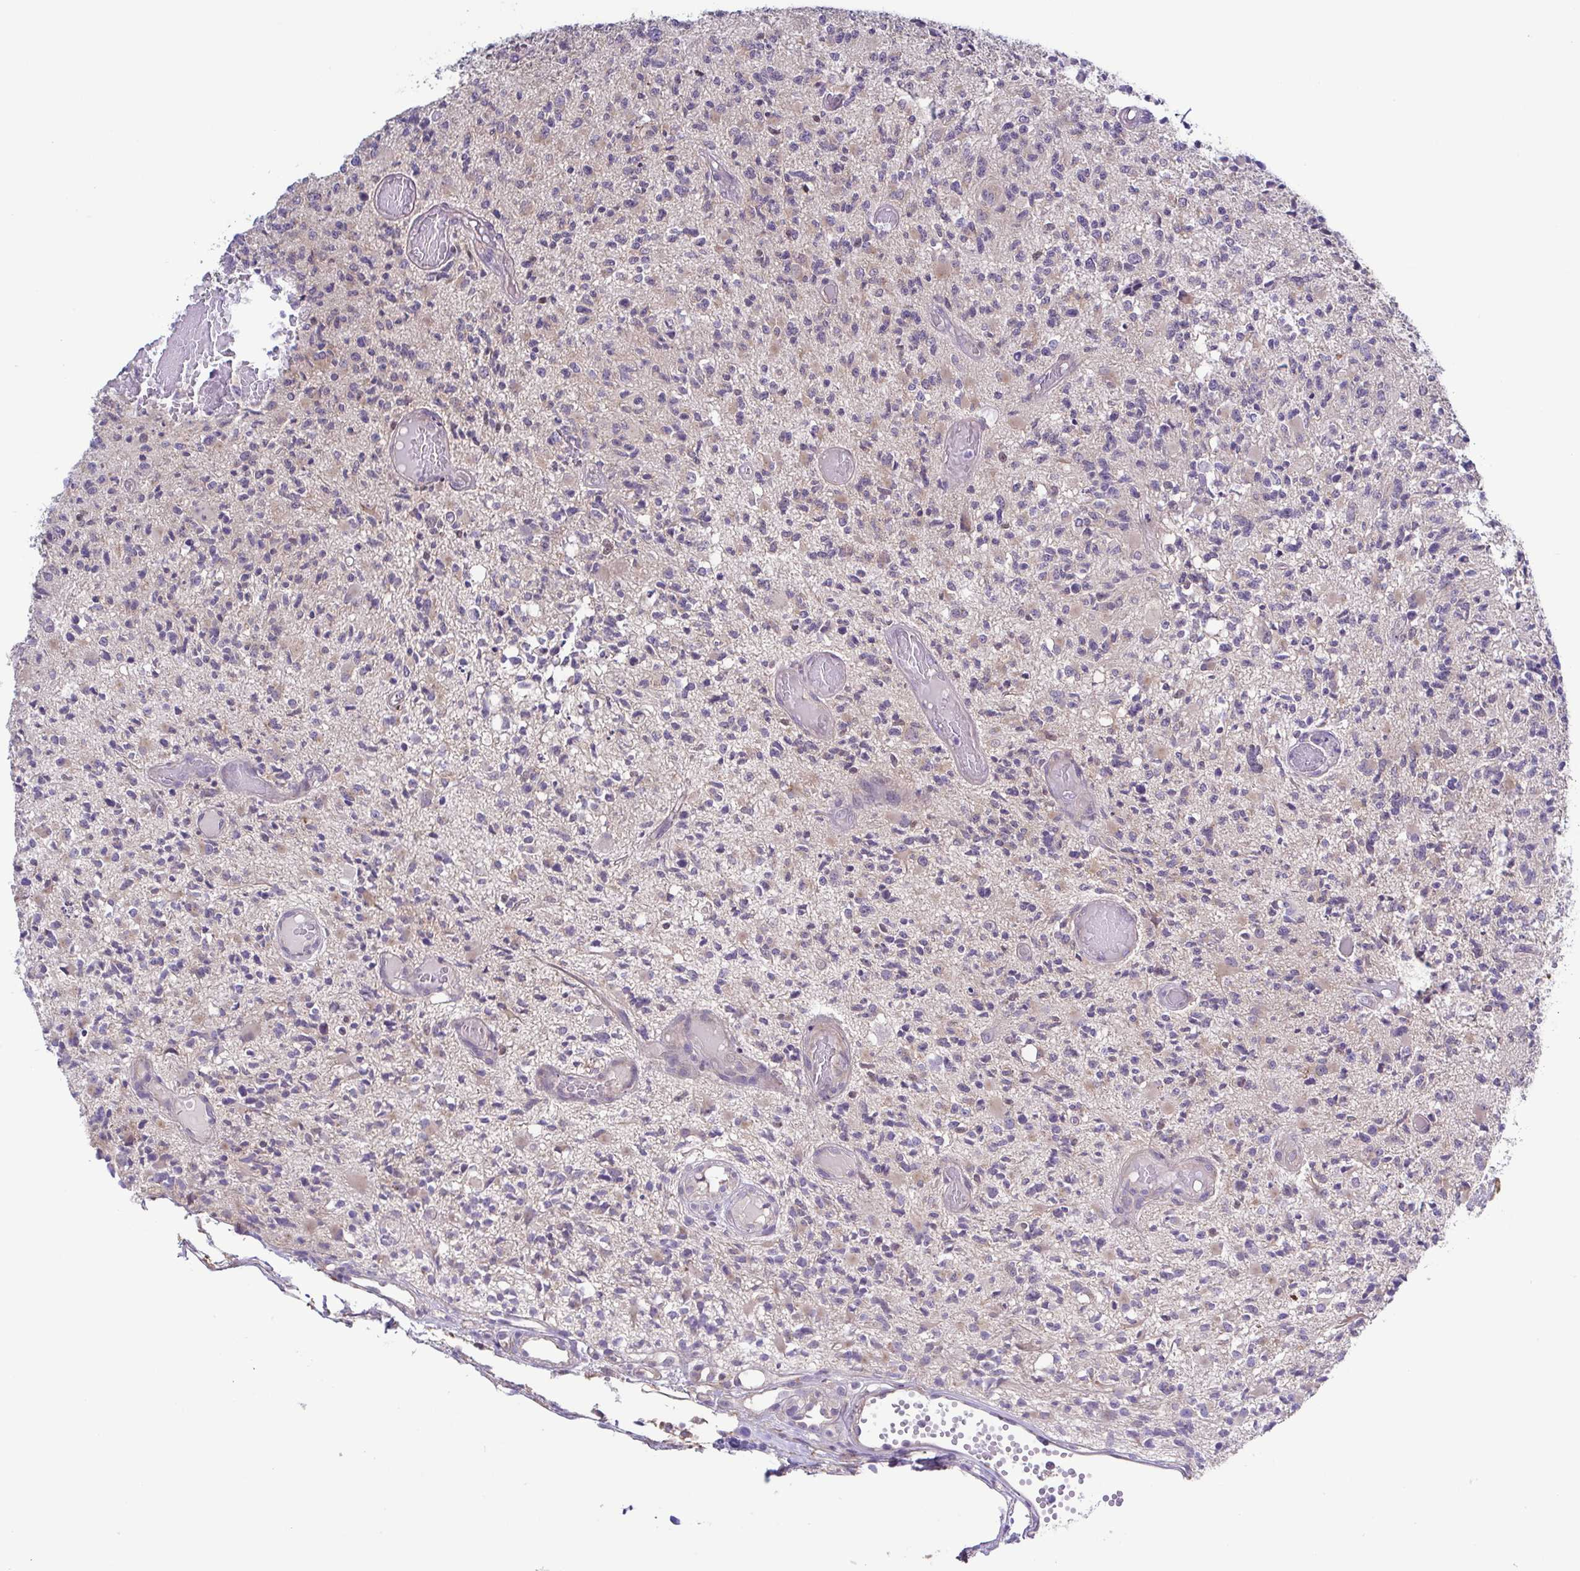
{"staining": {"intensity": "negative", "quantity": "none", "location": "none"}, "tissue": "glioma", "cell_type": "Tumor cells", "image_type": "cancer", "snomed": [{"axis": "morphology", "description": "Glioma, malignant, High grade"}, {"axis": "topography", "description": "Brain"}], "caption": "The histopathology image demonstrates no staining of tumor cells in glioma.", "gene": "UBE2Q1", "patient": {"sex": "female", "age": 63}}